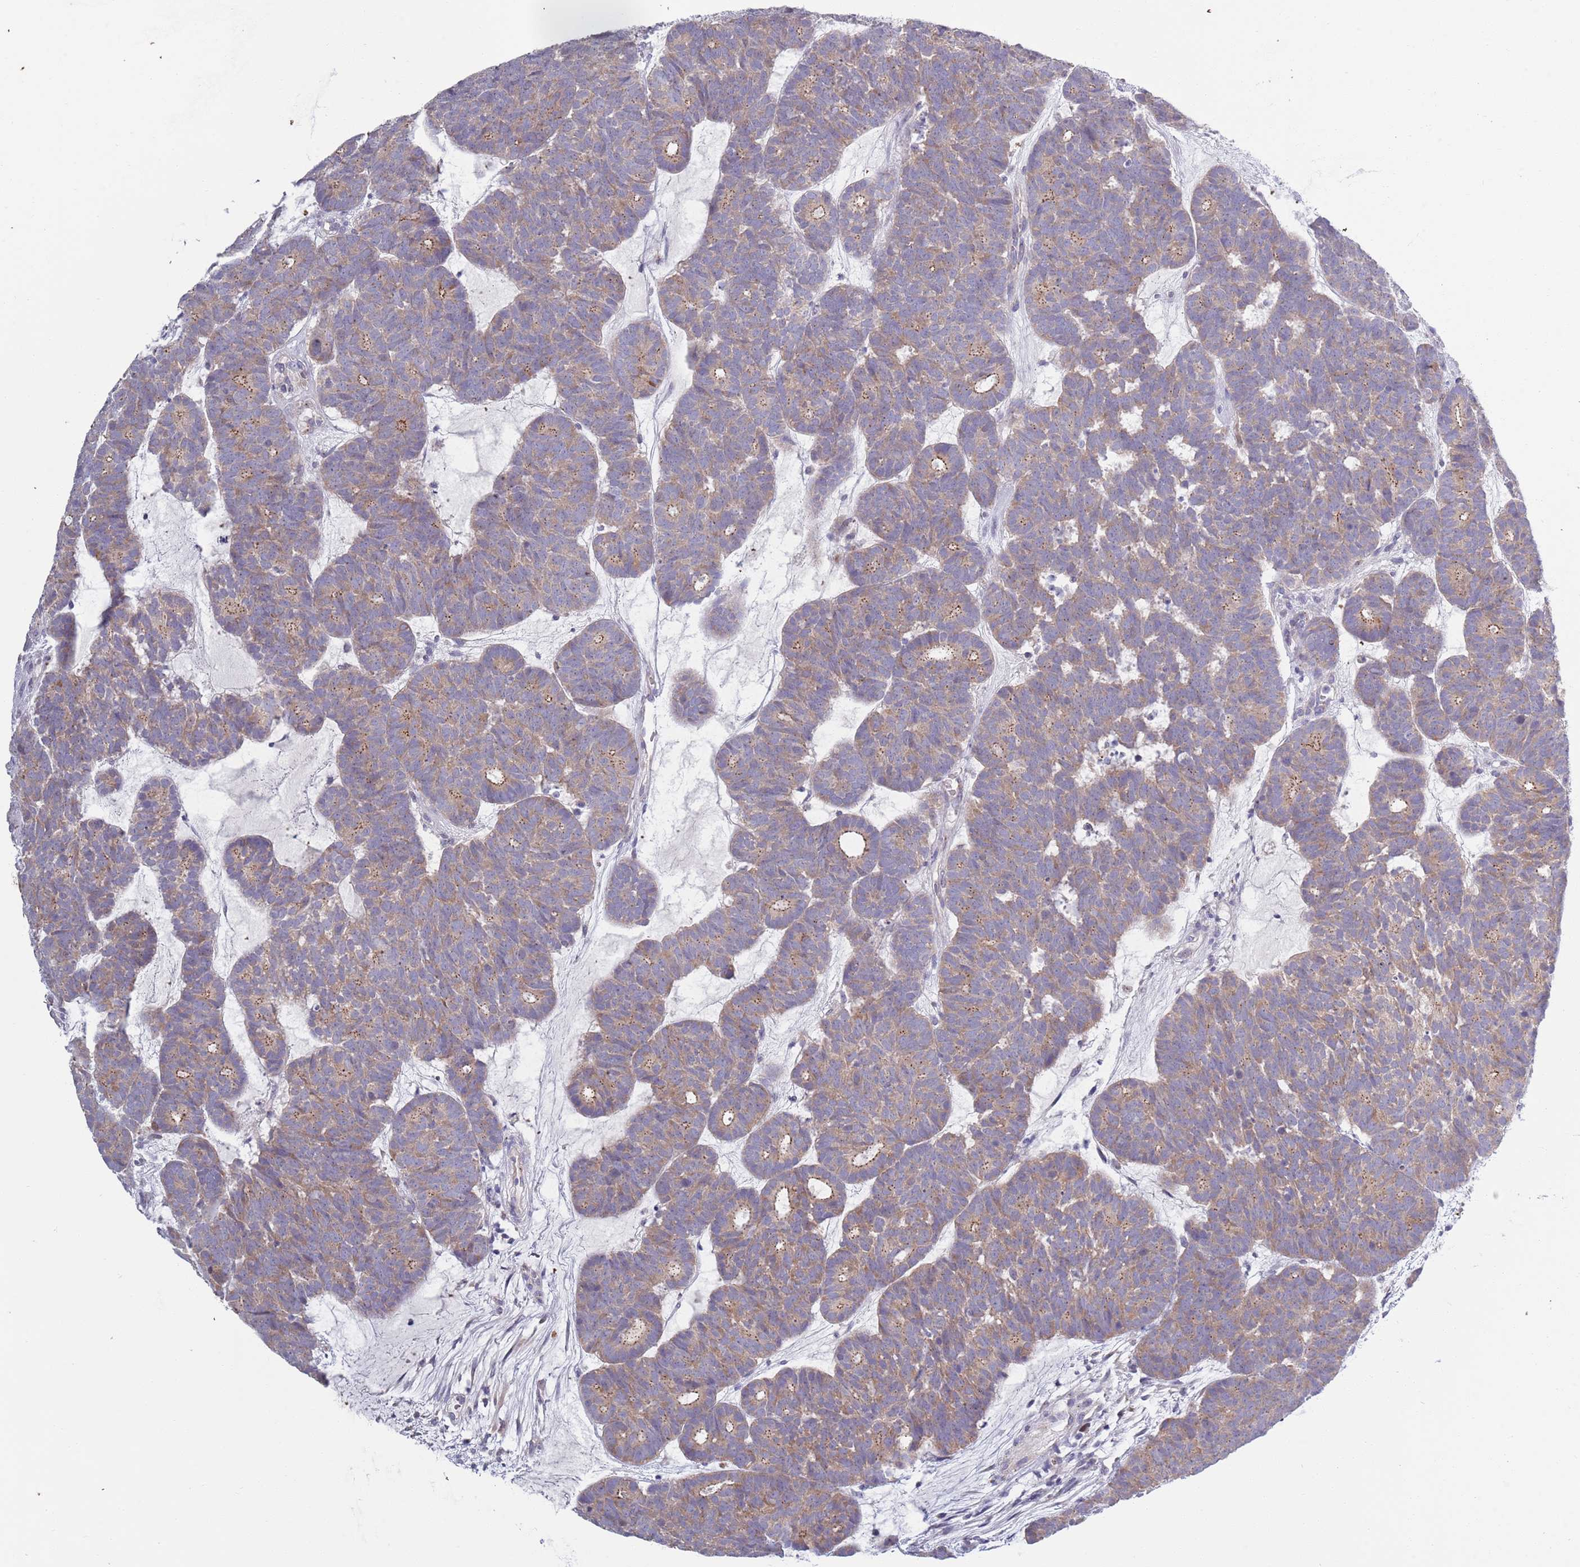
{"staining": {"intensity": "moderate", "quantity": ">75%", "location": "cytoplasmic/membranous"}, "tissue": "head and neck cancer", "cell_type": "Tumor cells", "image_type": "cancer", "snomed": [{"axis": "morphology", "description": "Adenocarcinoma, NOS"}, {"axis": "topography", "description": "Head-Neck"}], "caption": "Tumor cells show medium levels of moderate cytoplasmic/membranous positivity in about >75% of cells in human head and neck cancer (adenocarcinoma).", "gene": "LTB", "patient": {"sex": "female", "age": 81}}